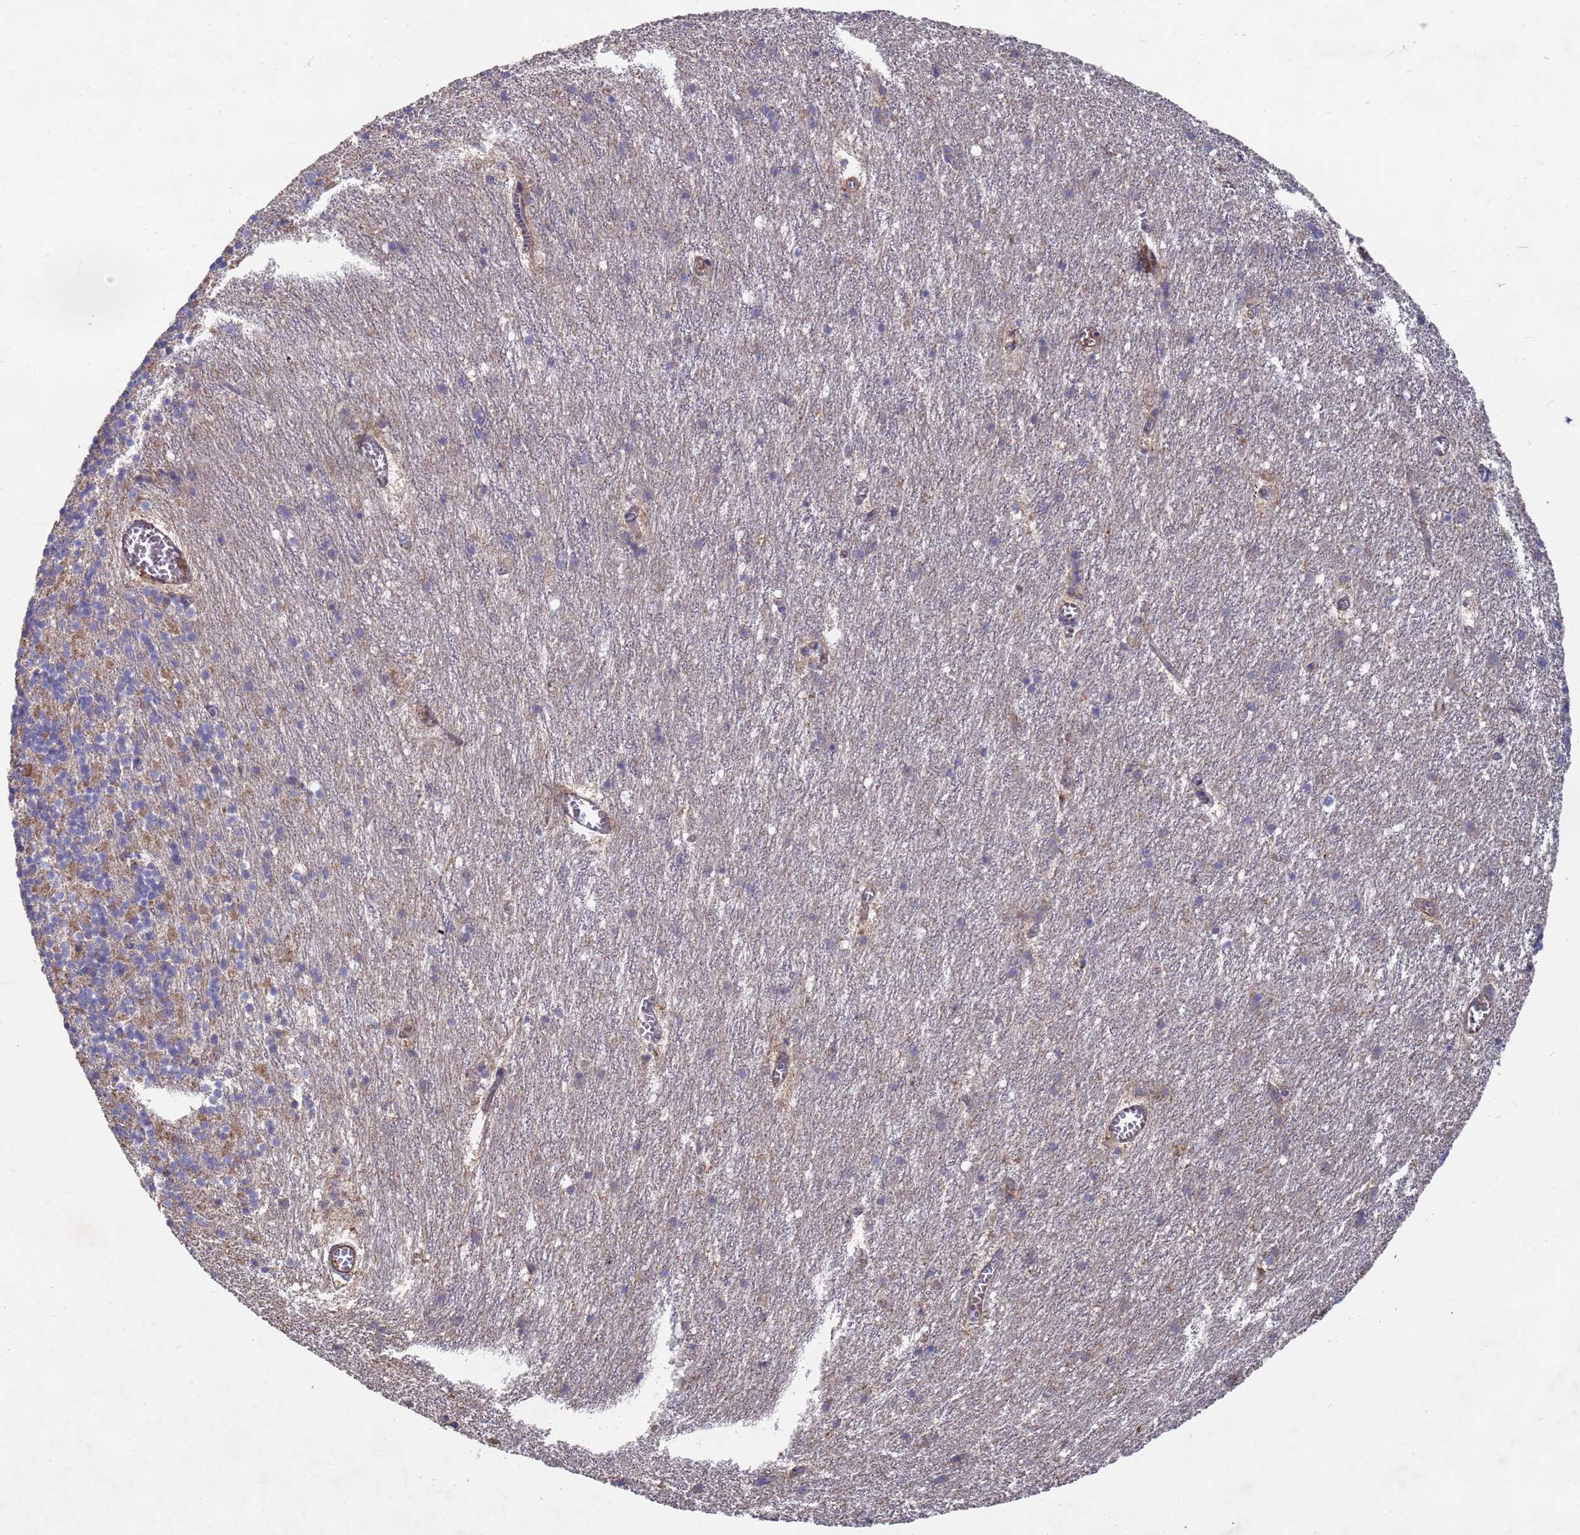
{"staining": {"intensity": "weak", "quantity": "25%-75%", "location": "cytoplasmic/membranous"}, "tissue": "cerebellum", "cell_type": "Cells in granular layer", "image_type": "normal", "snomed": [{"axis": "morphology", "description": "Normal tissue, NOS"}, {"axis": "topography", "description": "Cerebellum"}], "caption": "Cerebellum stained for a protein exhibits weak cytoplasmic/membranous positivity in cells in granular layer. (Brightfield microscopy of DAB IHC at high magnification).", "gene": "PYCR1", "patient": {"sex": "male", "age": 54}}